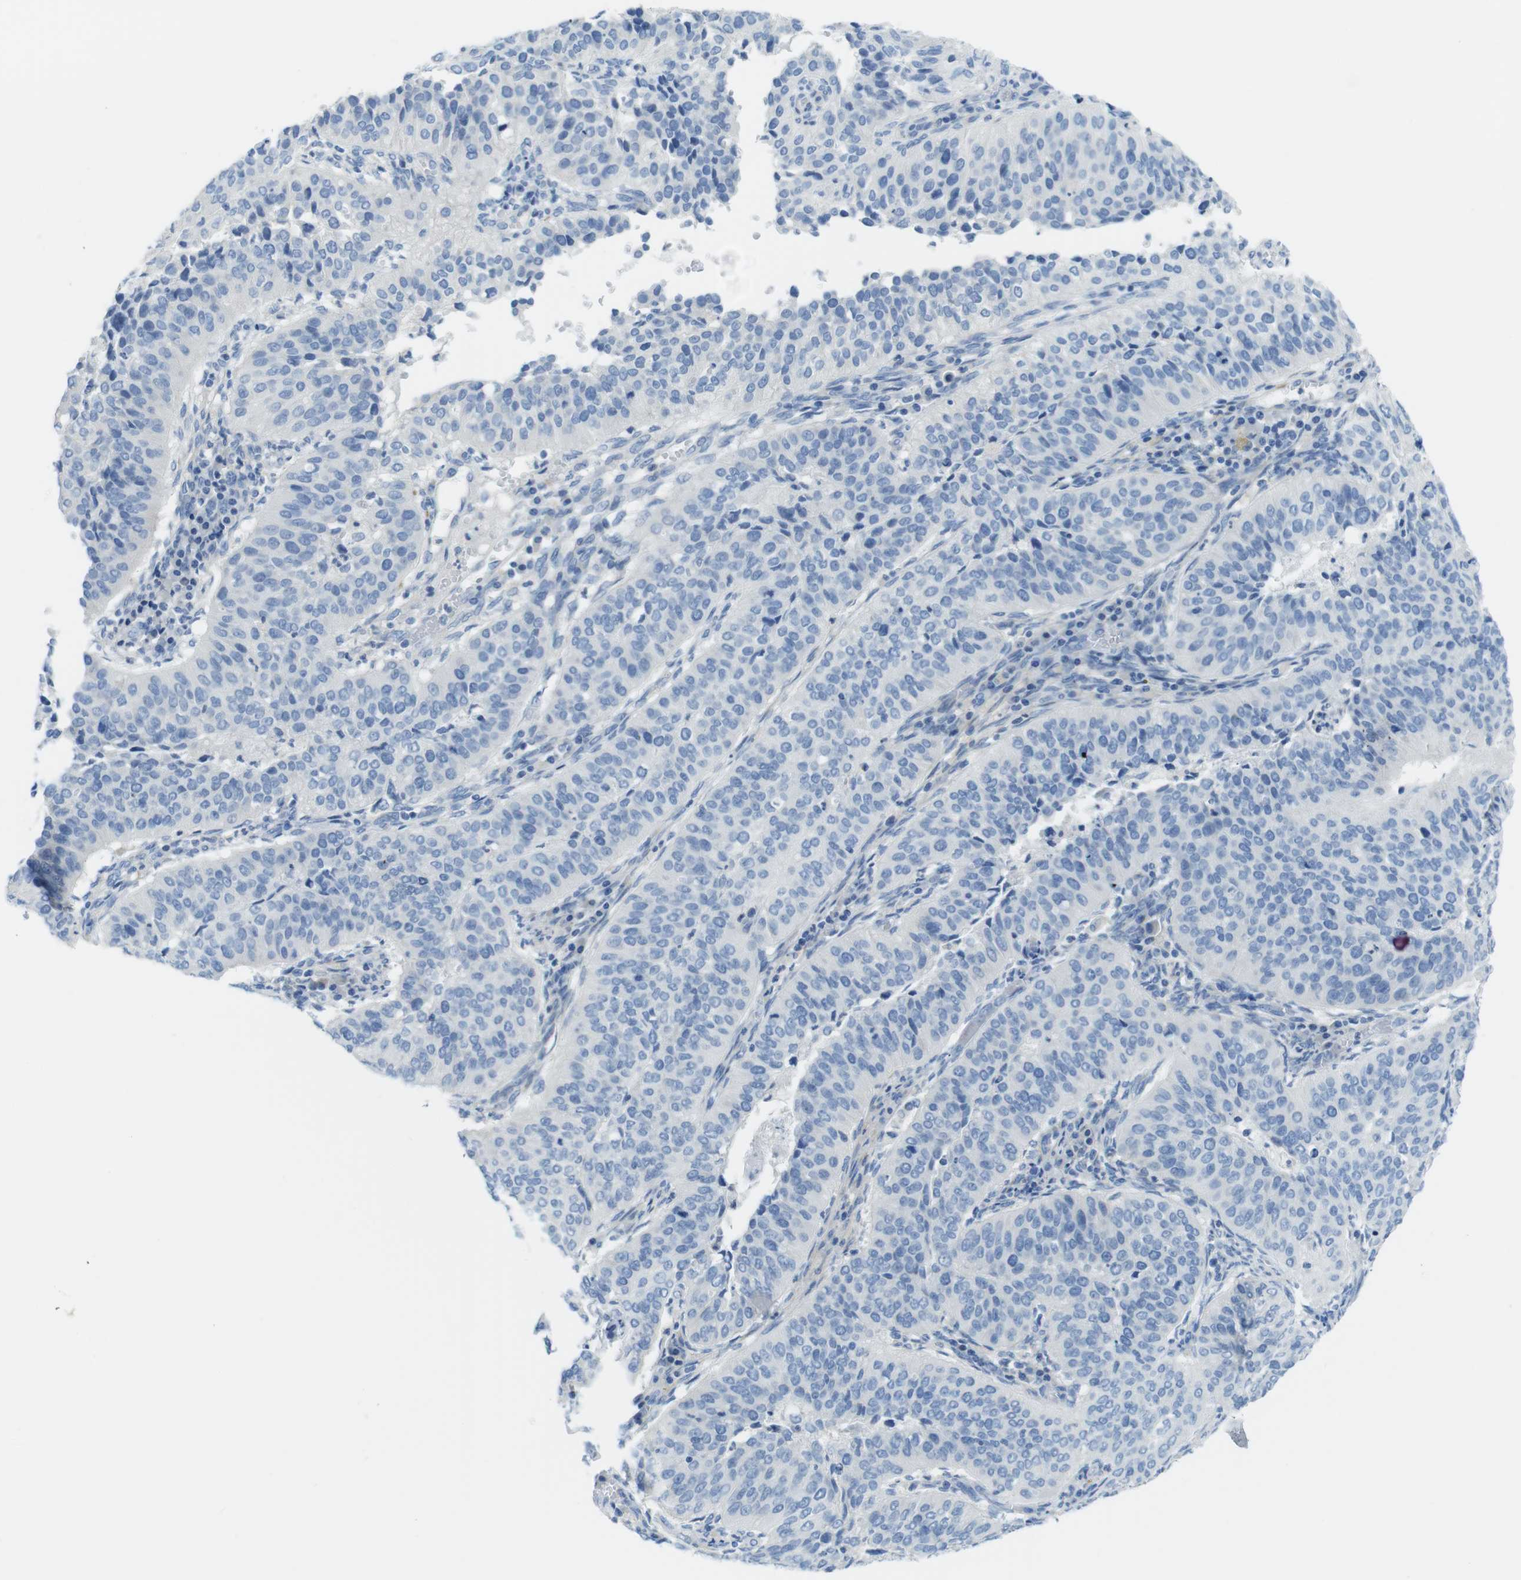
{"staining": {"intensity": "negative", "quantity": "none", "location": "none"}, "tissue": "cervical cancer", "cell_type": "Tumor cells", "image_type": "cancer", "snomed": [{"axis": "morphology", "description": "Normal tissue, NOS"}, {"axis": "morphology", "description": "Squamous cell carcinoma, NOS"}, {"axis": "topography", "description": "Cervix"}], "caption": "DAB immunohistochemical staining of cervical cancer (squamous cell carcinoma) exhibits no significant expression in tumor cells.", "gene": "ASIC5", "patient": {"sex": "female", "age": 39}}